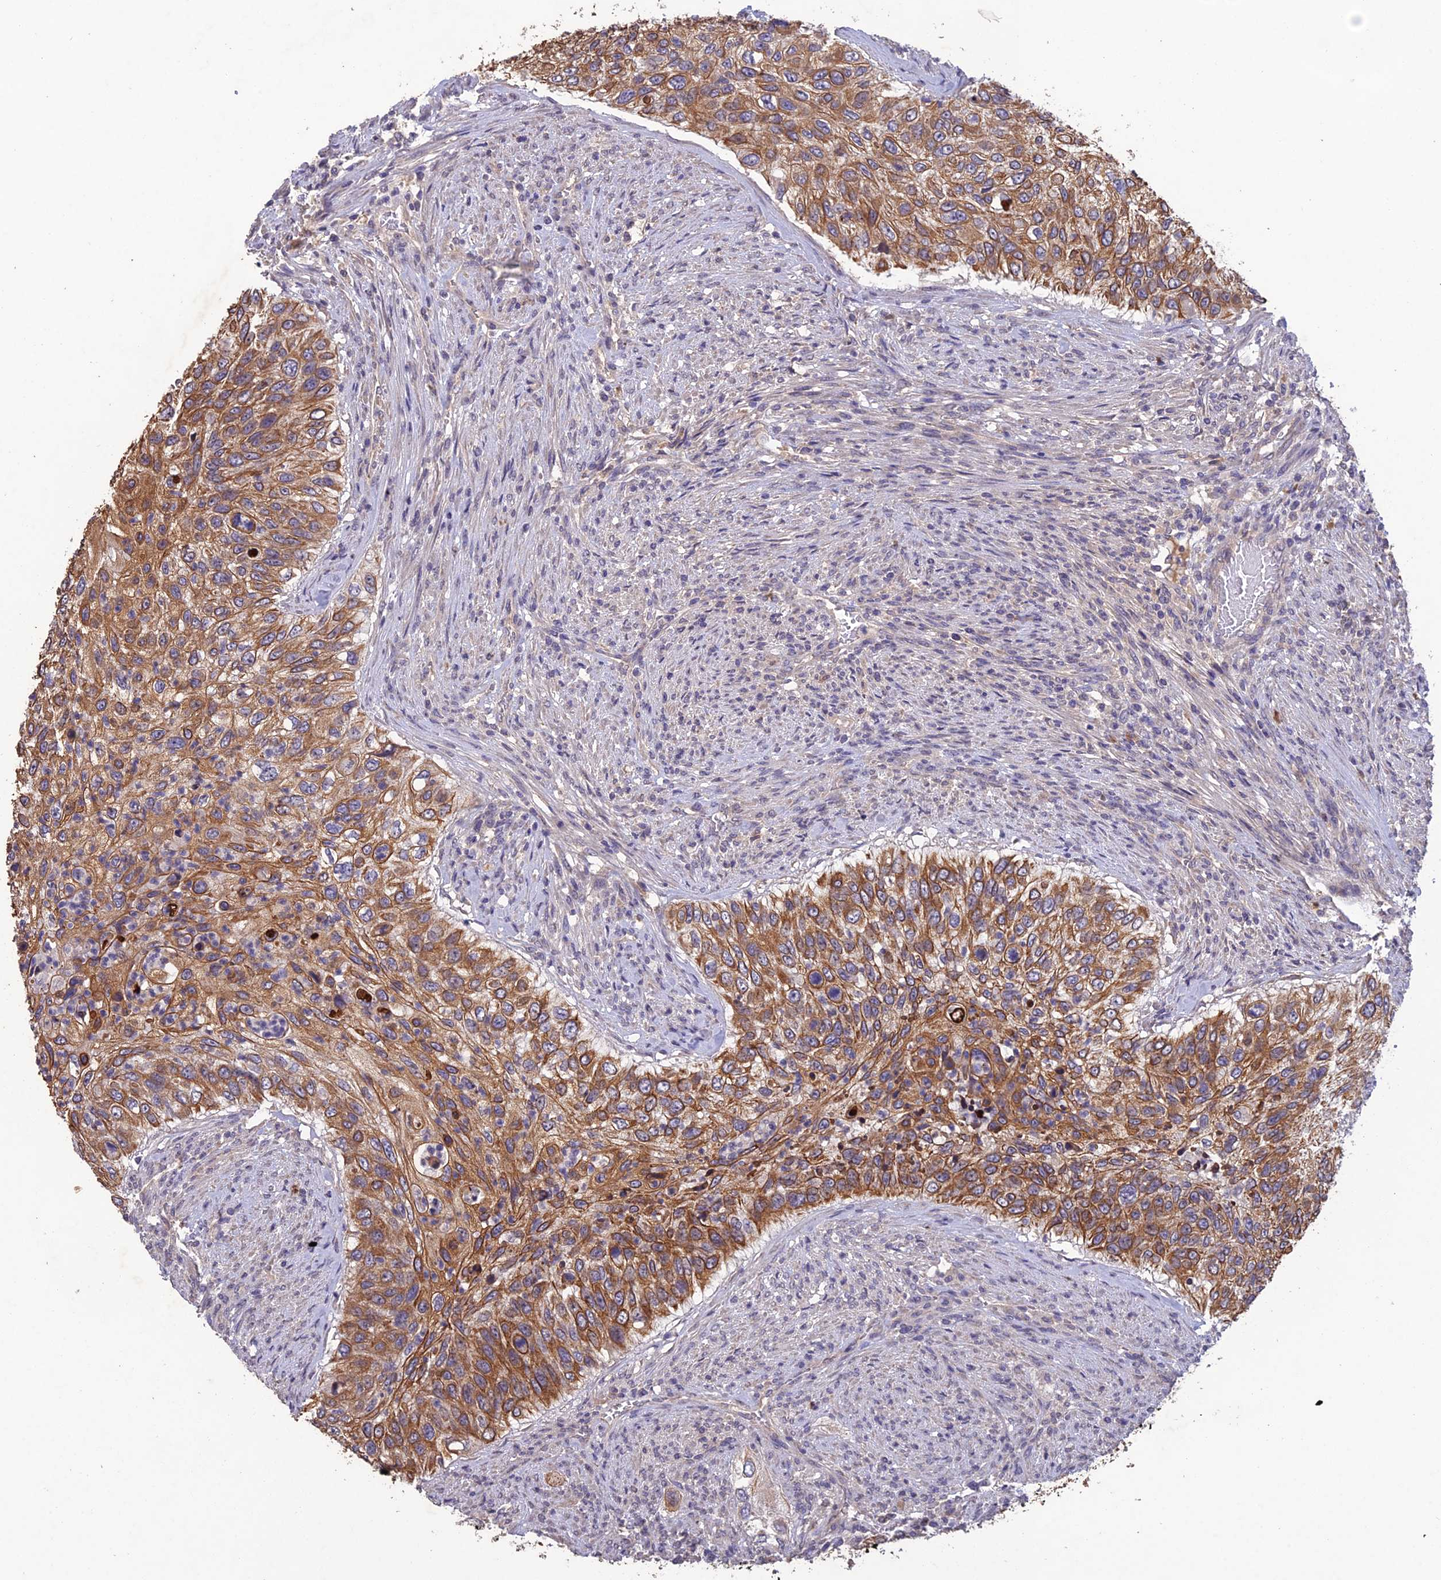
{"staining": {"intensity": "moderate", "quantity": ">75%", "location": "cytoplasmic/membranous"}, "tissue": "urothelial cancer", "cell_type": "Tumor cells", "image_type": "cancer", "snomed": [{"axis": "morphology", "description": "Urothelial carcinoma, High grade"}, {"axis": "topography", "description": "Urinary bladder"}], "caption": "Human high-grade urothelial carcinoma stained for a protein (brown) demonstrates moderate cytoplasmic/membranous positive positivity in approximately >75% of tumor cells.", "gene": "SLC39A13", "patient": {"sex": "female", "age": 60}}